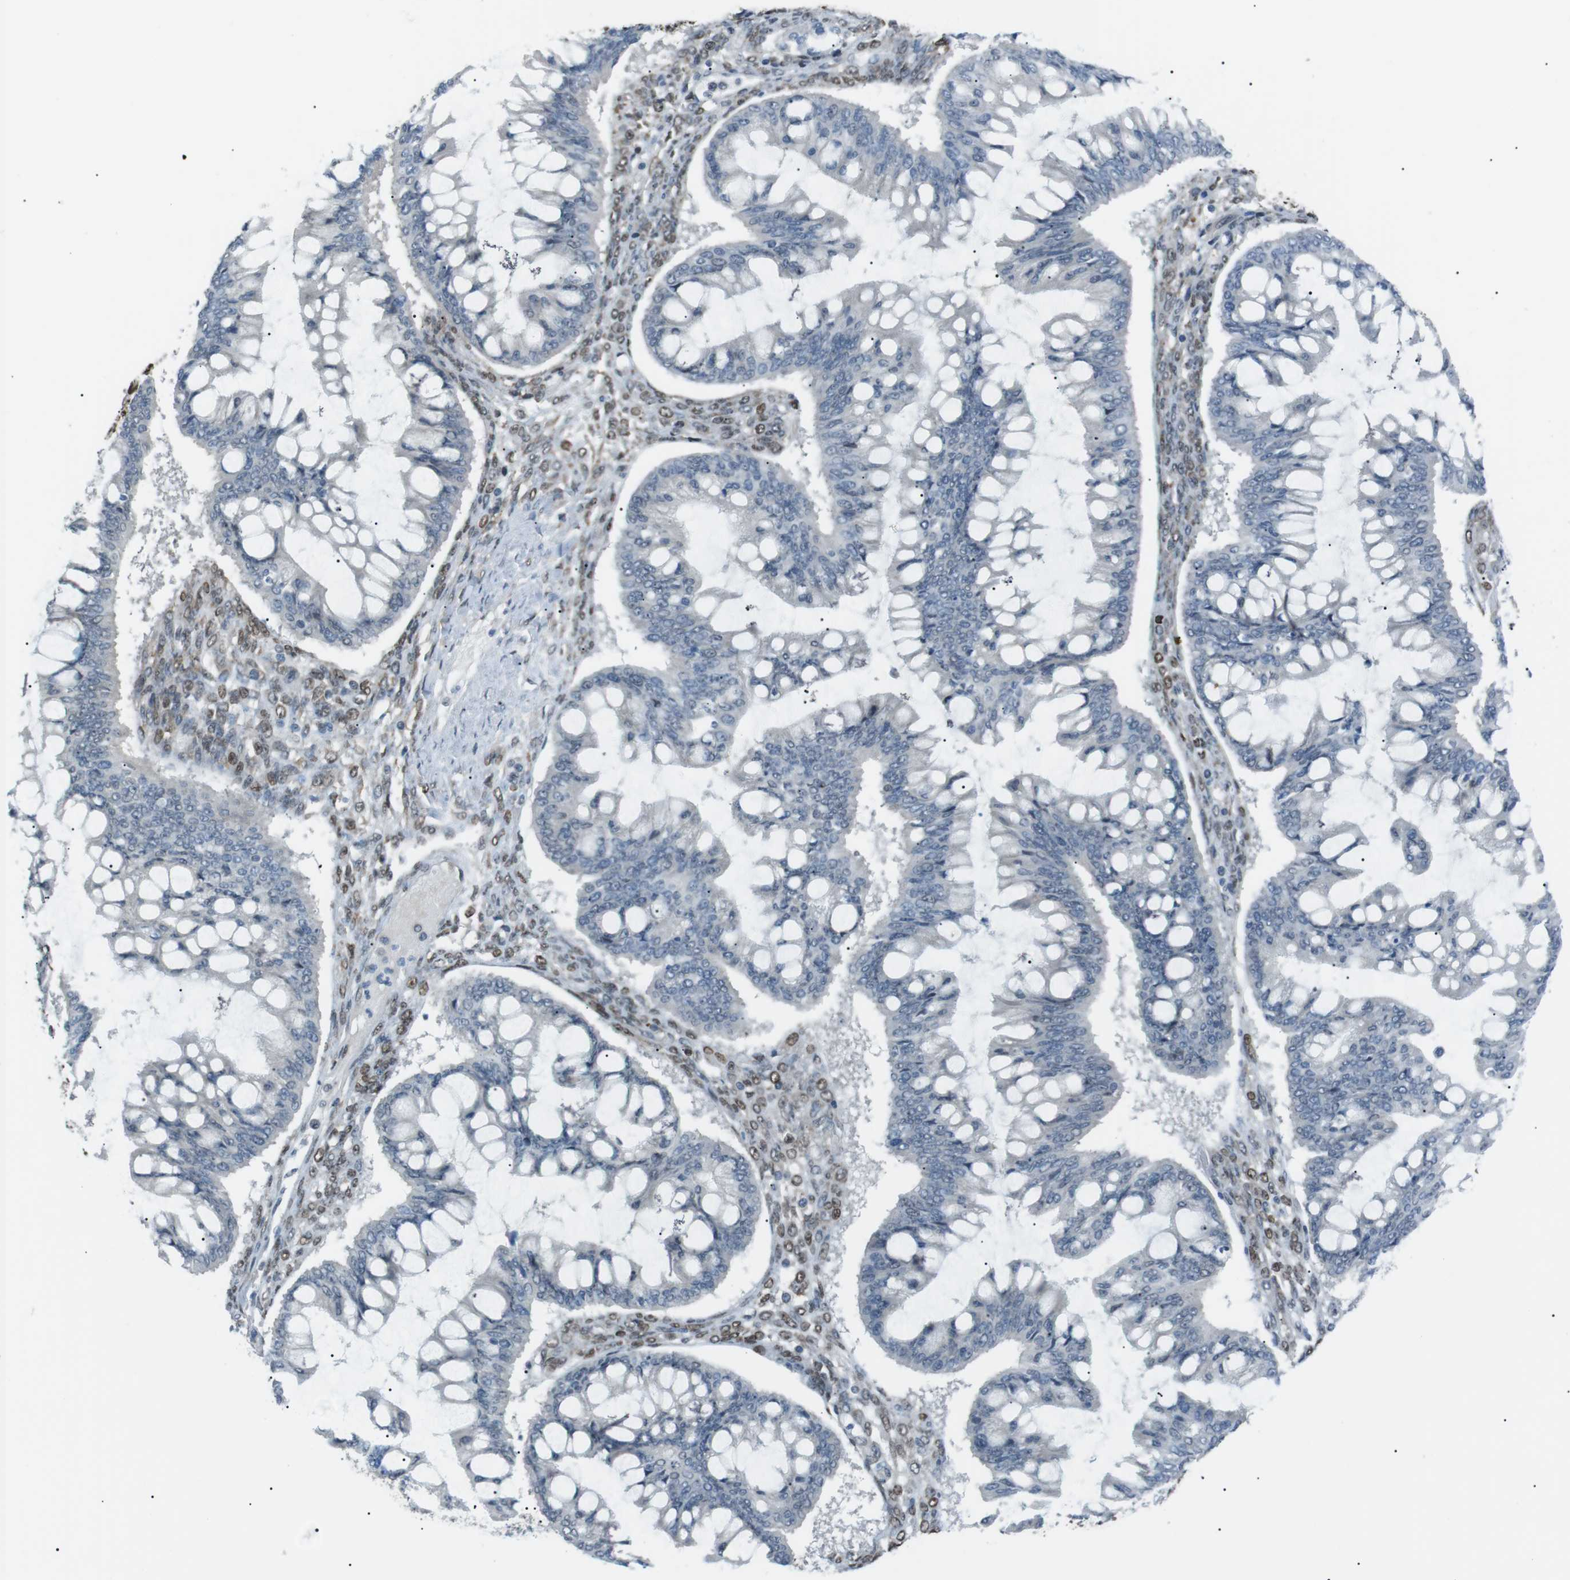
{"staining": {"intensity": "negative", "quantity": "none", "location": "none"}, "tissue": "ovarian cancer", "cell_type": "Tumor cells", "image_type": "cancer", "snomed": [{"axis": "morphology", "description": "Cystadenocarcinoma, mucinous, NOS"}, {"axis": "topography", "description": "Ovary"}], "caption": "IHC of mucinous cystadenocarcinoma (ovarian) reveals no staining in tumor cells.", "gene": "SRPK2", "patient": {"sex": "female", "age": 73}}